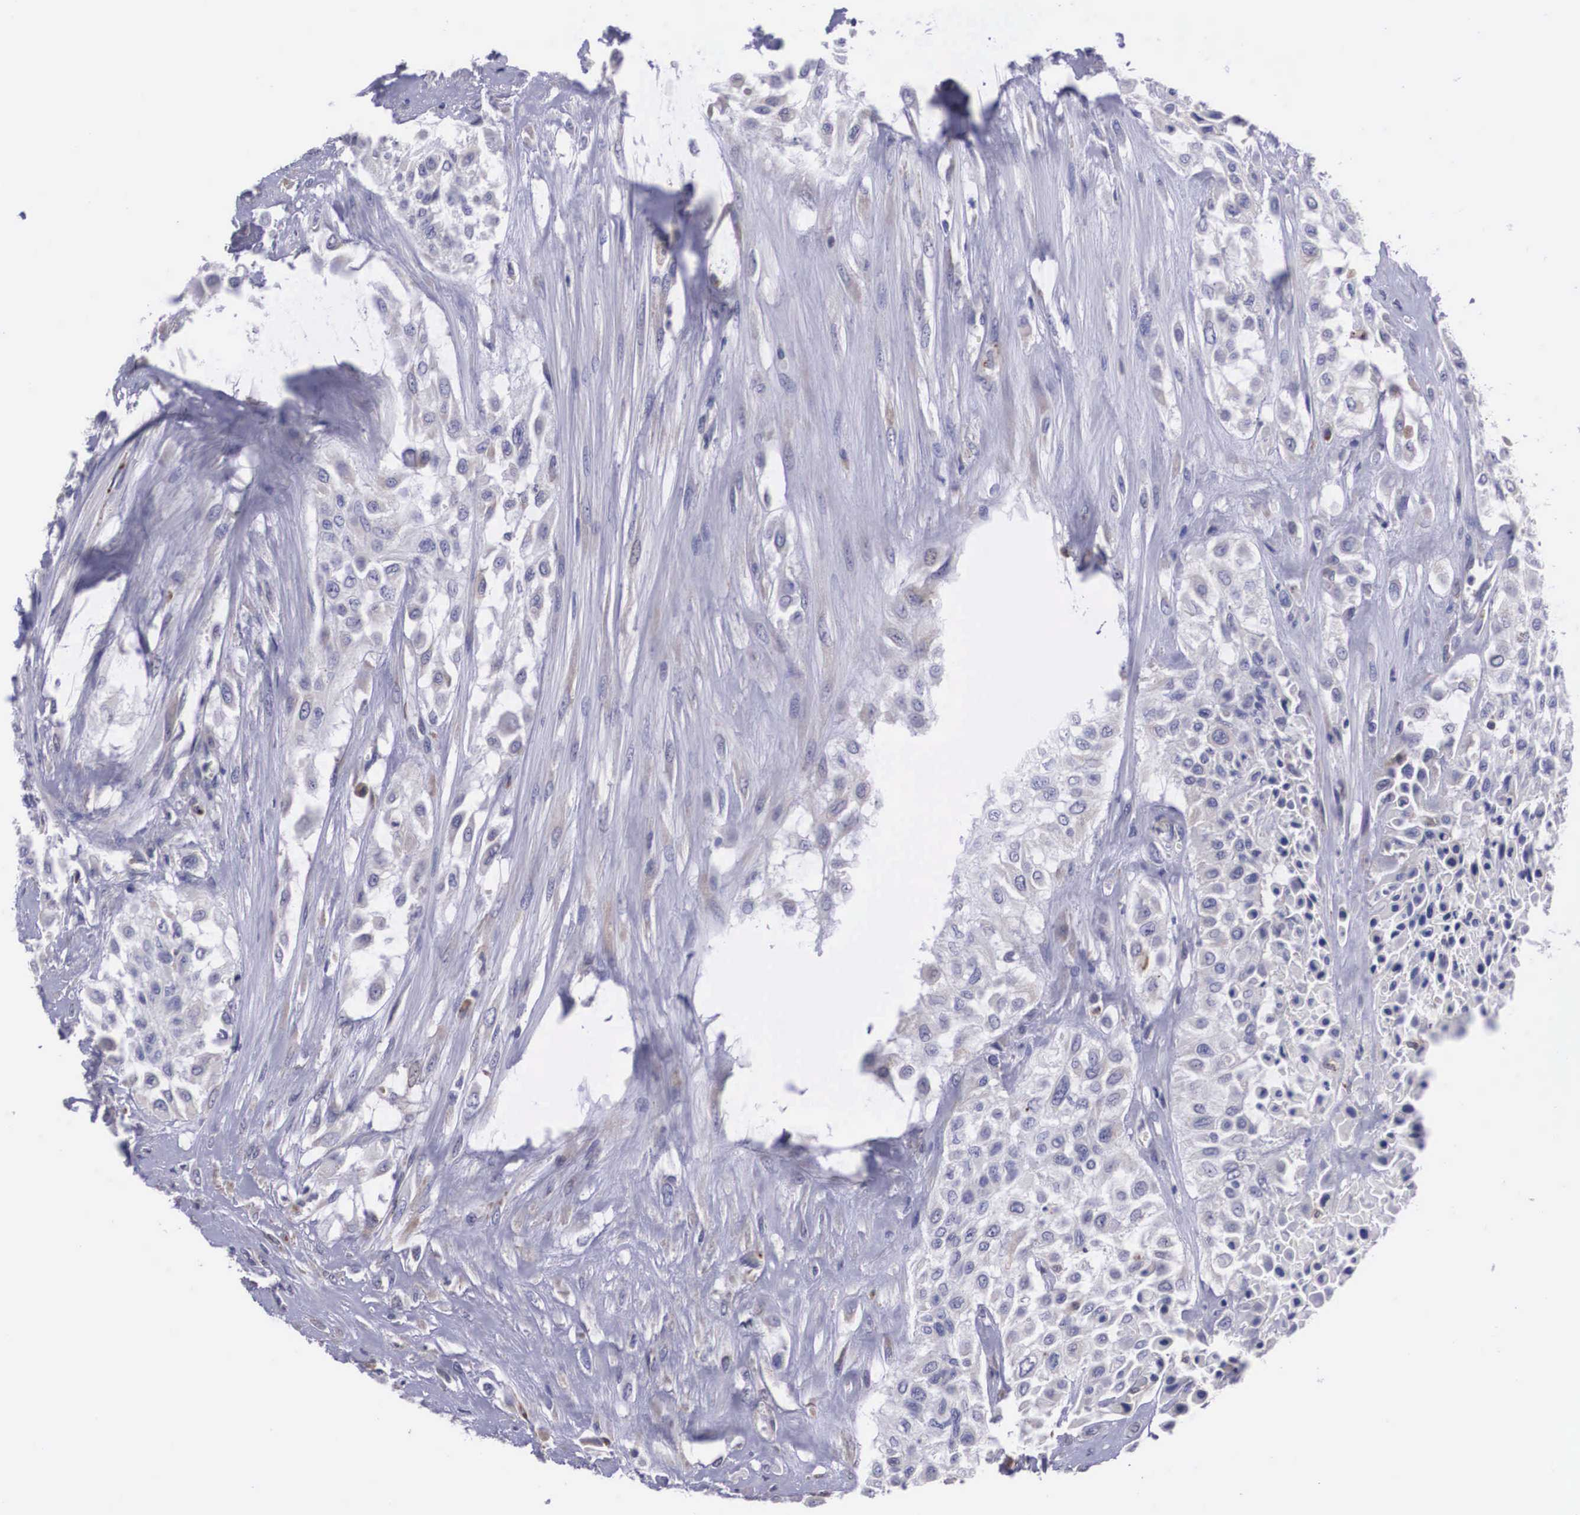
{"staining": {"intensity": "weak", "quantity": "<25%", "location": "cytoplasmic/membranous"}, "tissue": "urothelial cancer", "cell_type": "Tumor cells", "image_type": "cancer", "snomed": [{"axis": "morphology", "description": "Urothelial carcinoma, High grade"}, {"axis": "topography", "description": "Urinary bladder"}], "caption": "Tumor cells are negative for brown protein staining in urothelial cancer. (DAB immunohistochemistry (IHC) with hematoxylin counter stain).", "gene": "CRELD2", "patient": {"sex": "male", "age": 57}}